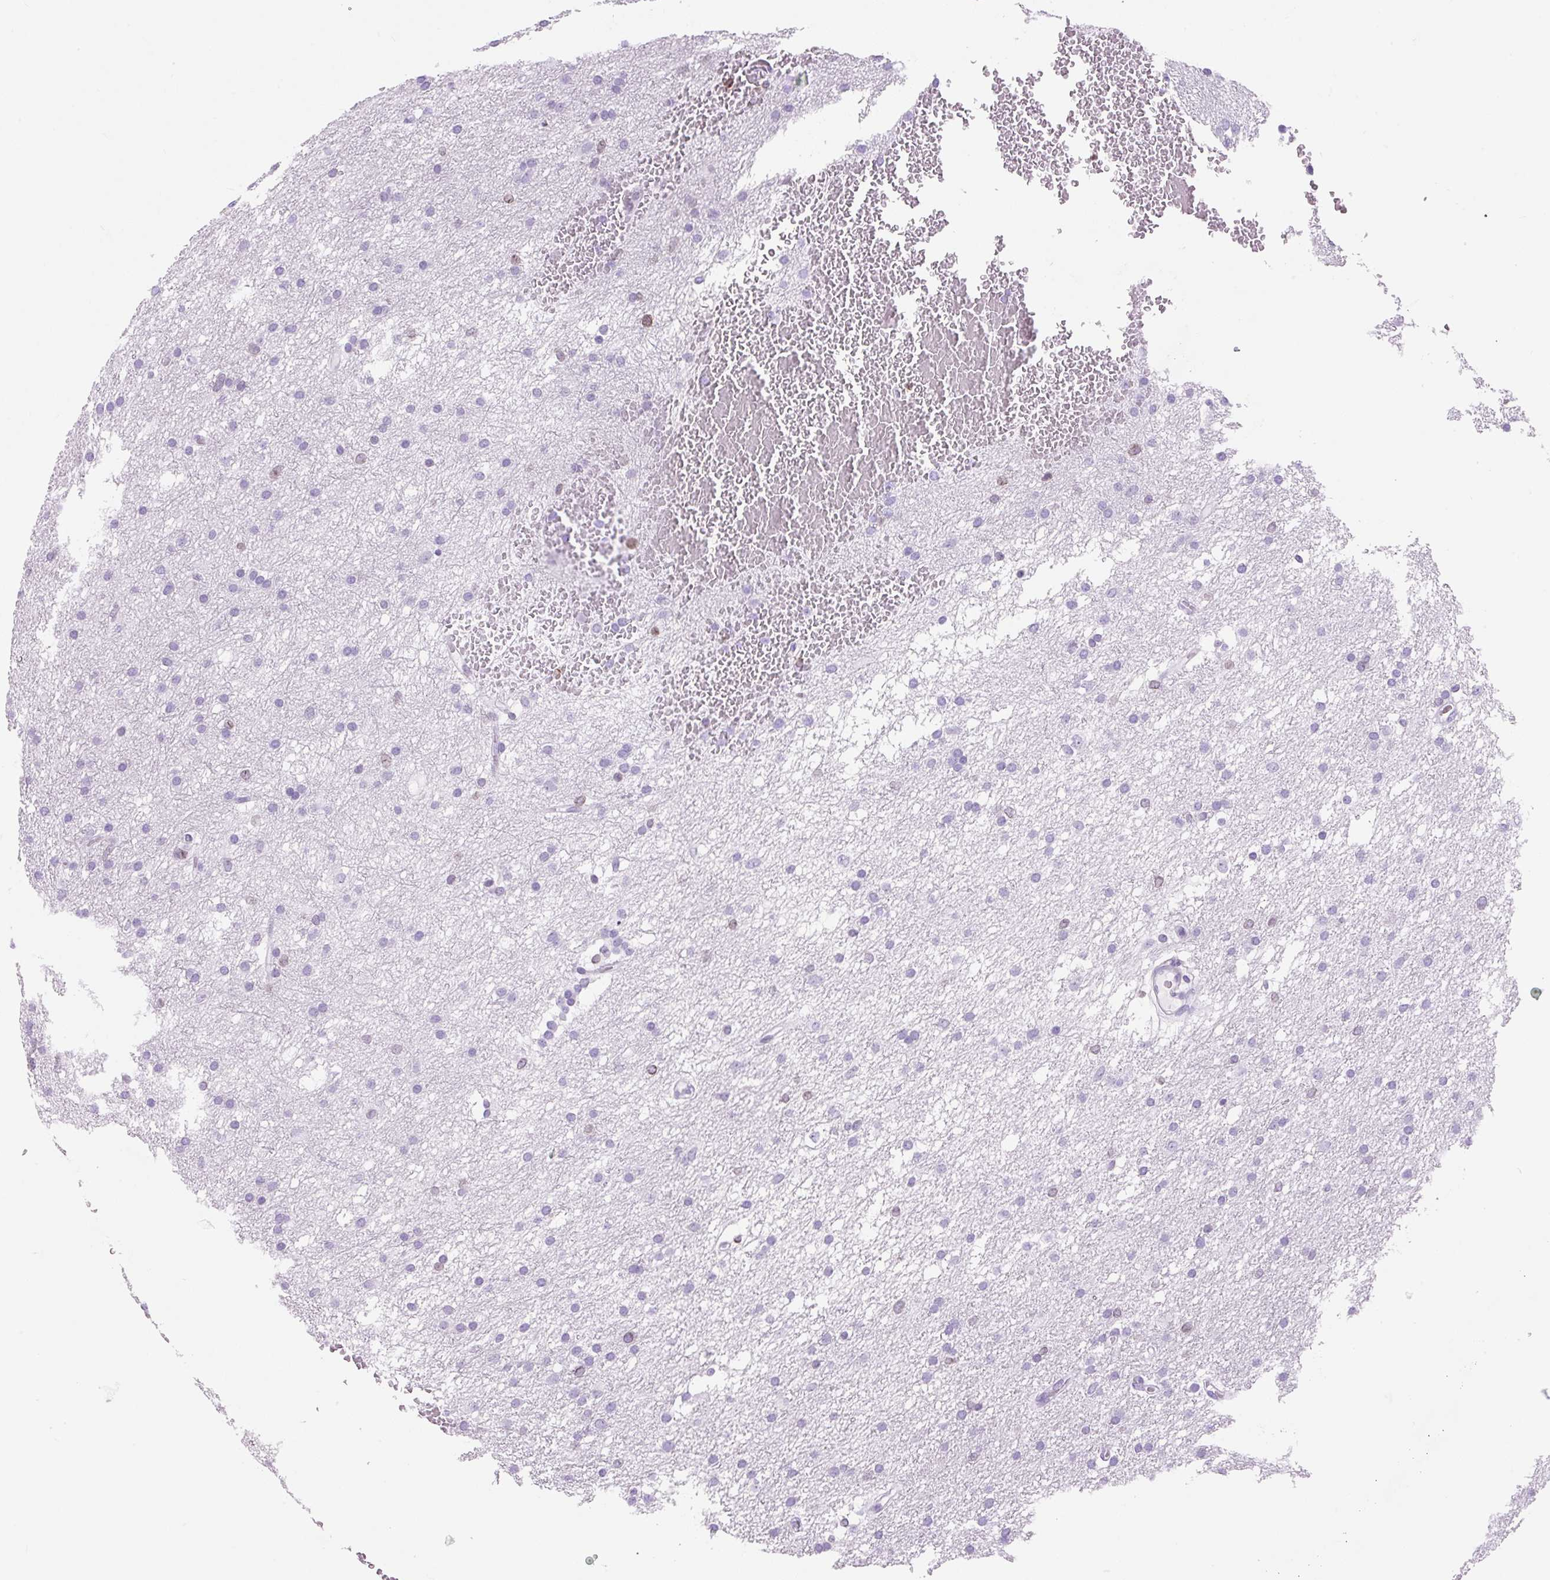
{"staining": {"intensity": "negative", "quantity": "none", "location": "none"}, "tissue": "glioma", "cell_type": "Tumor cells", "image_type": "cancer", "snomed": [{"axis": "morphology", "description": "Glioma, malignant, High grade"}, {"axis": "topography", "description": "Cerebral cortex"}], "caption": "Immunohistochemistry of high-grade glioma (malignant) demonstrates no positivity in tumor cells.", "gene": "VPREB1", "patient": {"sex": "female", "age": 36}}